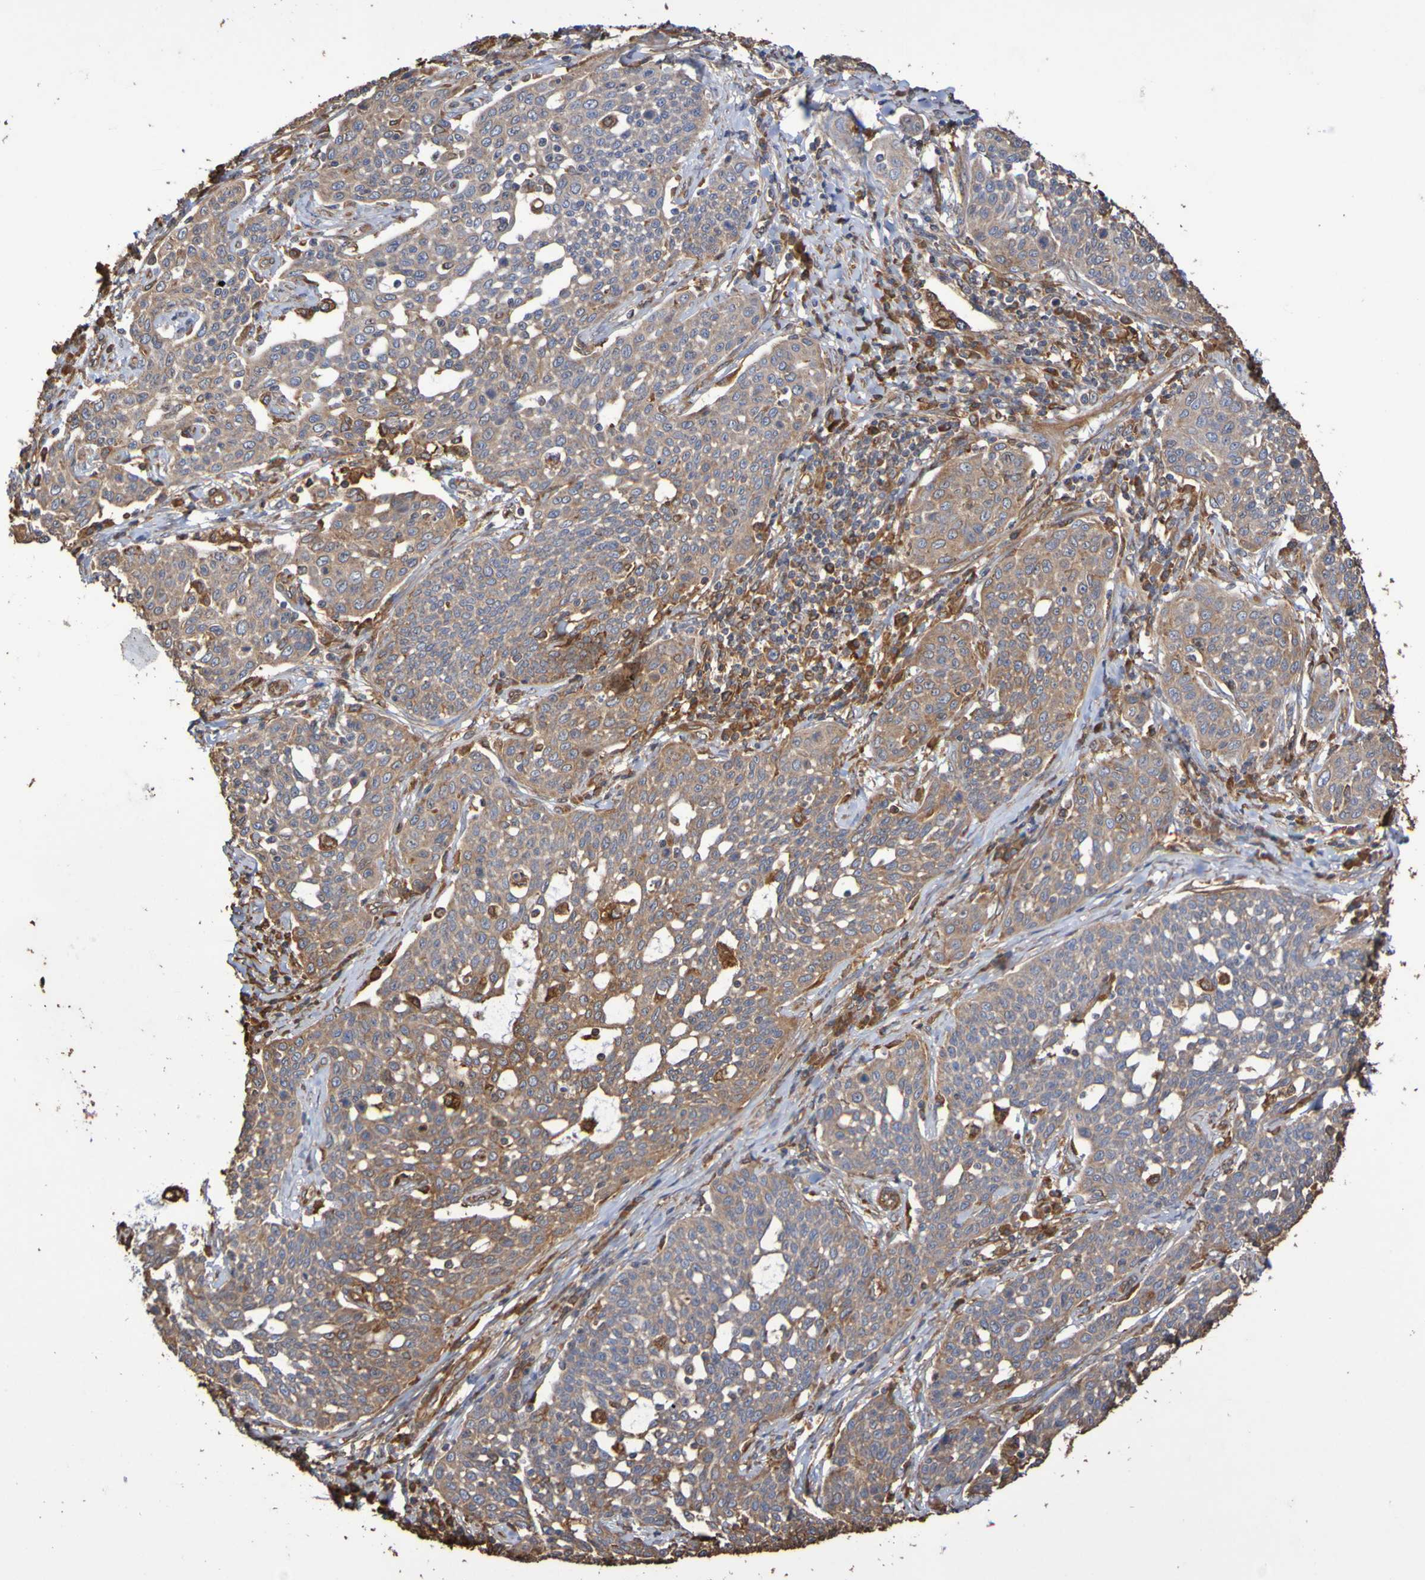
{"staining": {"intensity": "weak", "quantity": "25%-75%", "location": "cytoplasmic/membranous"}, "tissue": "cervical cancer", "cell_type": "Tumor cells", "image_type": "cancer", "snomed": [{"axis": "morphology", "description": "Squamous cell carcinoma, NOS"}, {"axis": "topography", "description": "Cervix"}], "caption": "Weak cytoplasmic/membranous expression for a protein is identified in approximately 25%-75% of tumor cells of cervical squamous cell carcinoma using immunohistochemistry (IHC).", "gene": "RAB11A", "patient": {"sex": "female", "age": 34}}